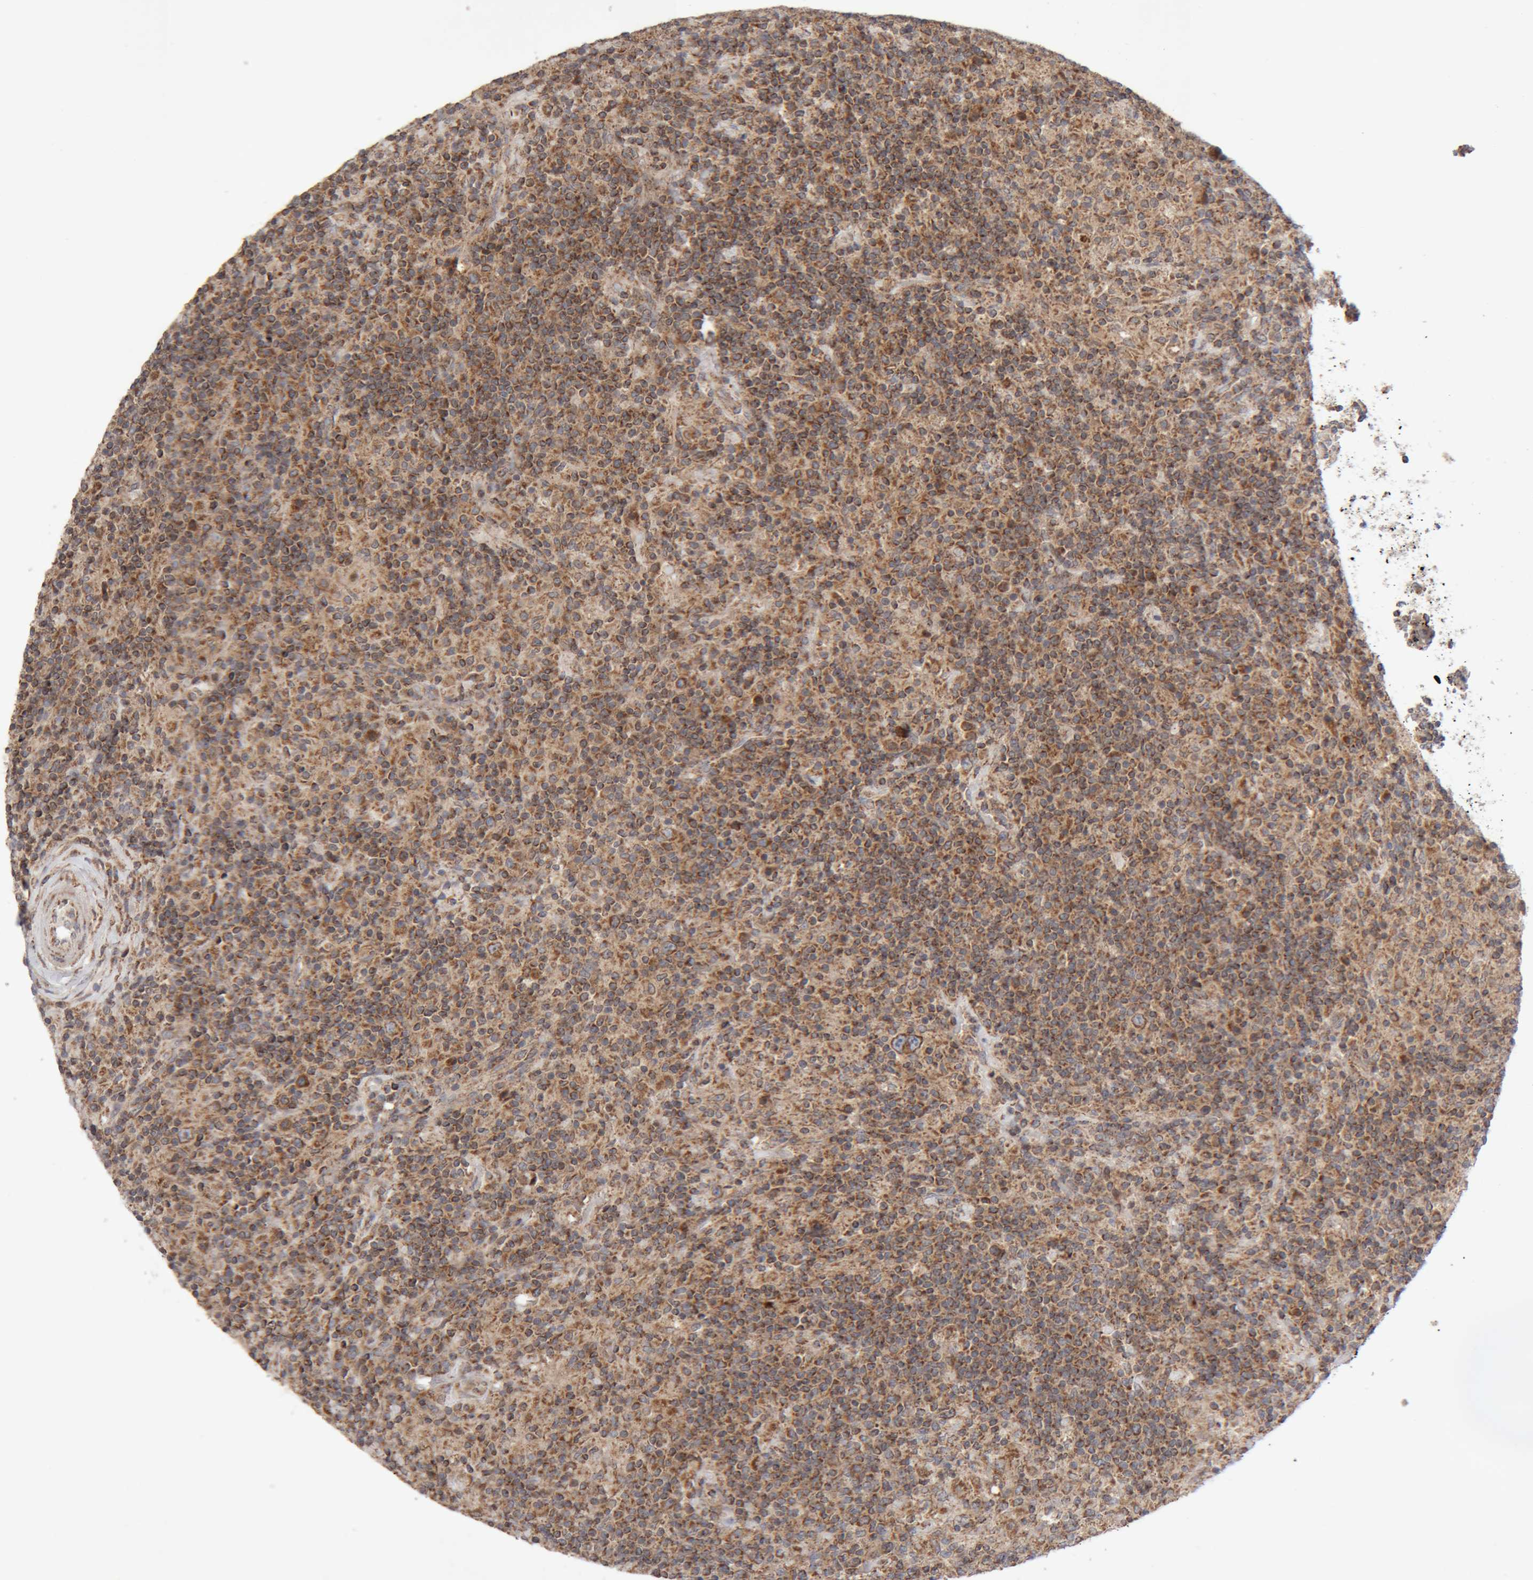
{"staining": {"intensity": "moderate", "quantity": ">75%", "location": "cytoplasmic/membranous"}, "tissue": "lymphoma", "cell_type": "Tumor cells", "image_type": "cancer", "snomed": [{"axis": "morphology", "description": "Hodgkin's disease, NOS"}, {"axis": "topography", "description": "Lymph node"}], "caption": "Immunohistochemistry image of neoplastic tissue: Hodgkin's disease stained using immunohistochemistry (IHC) exhibits medium levels of moderate protein expression localized specifically in the cytoplasmic/membranous of tumor cells, appearing as a cytoplasmic/membranous brown color.", "gene": "KIF21B", "patient": {"sex": "male", "age": 70}}